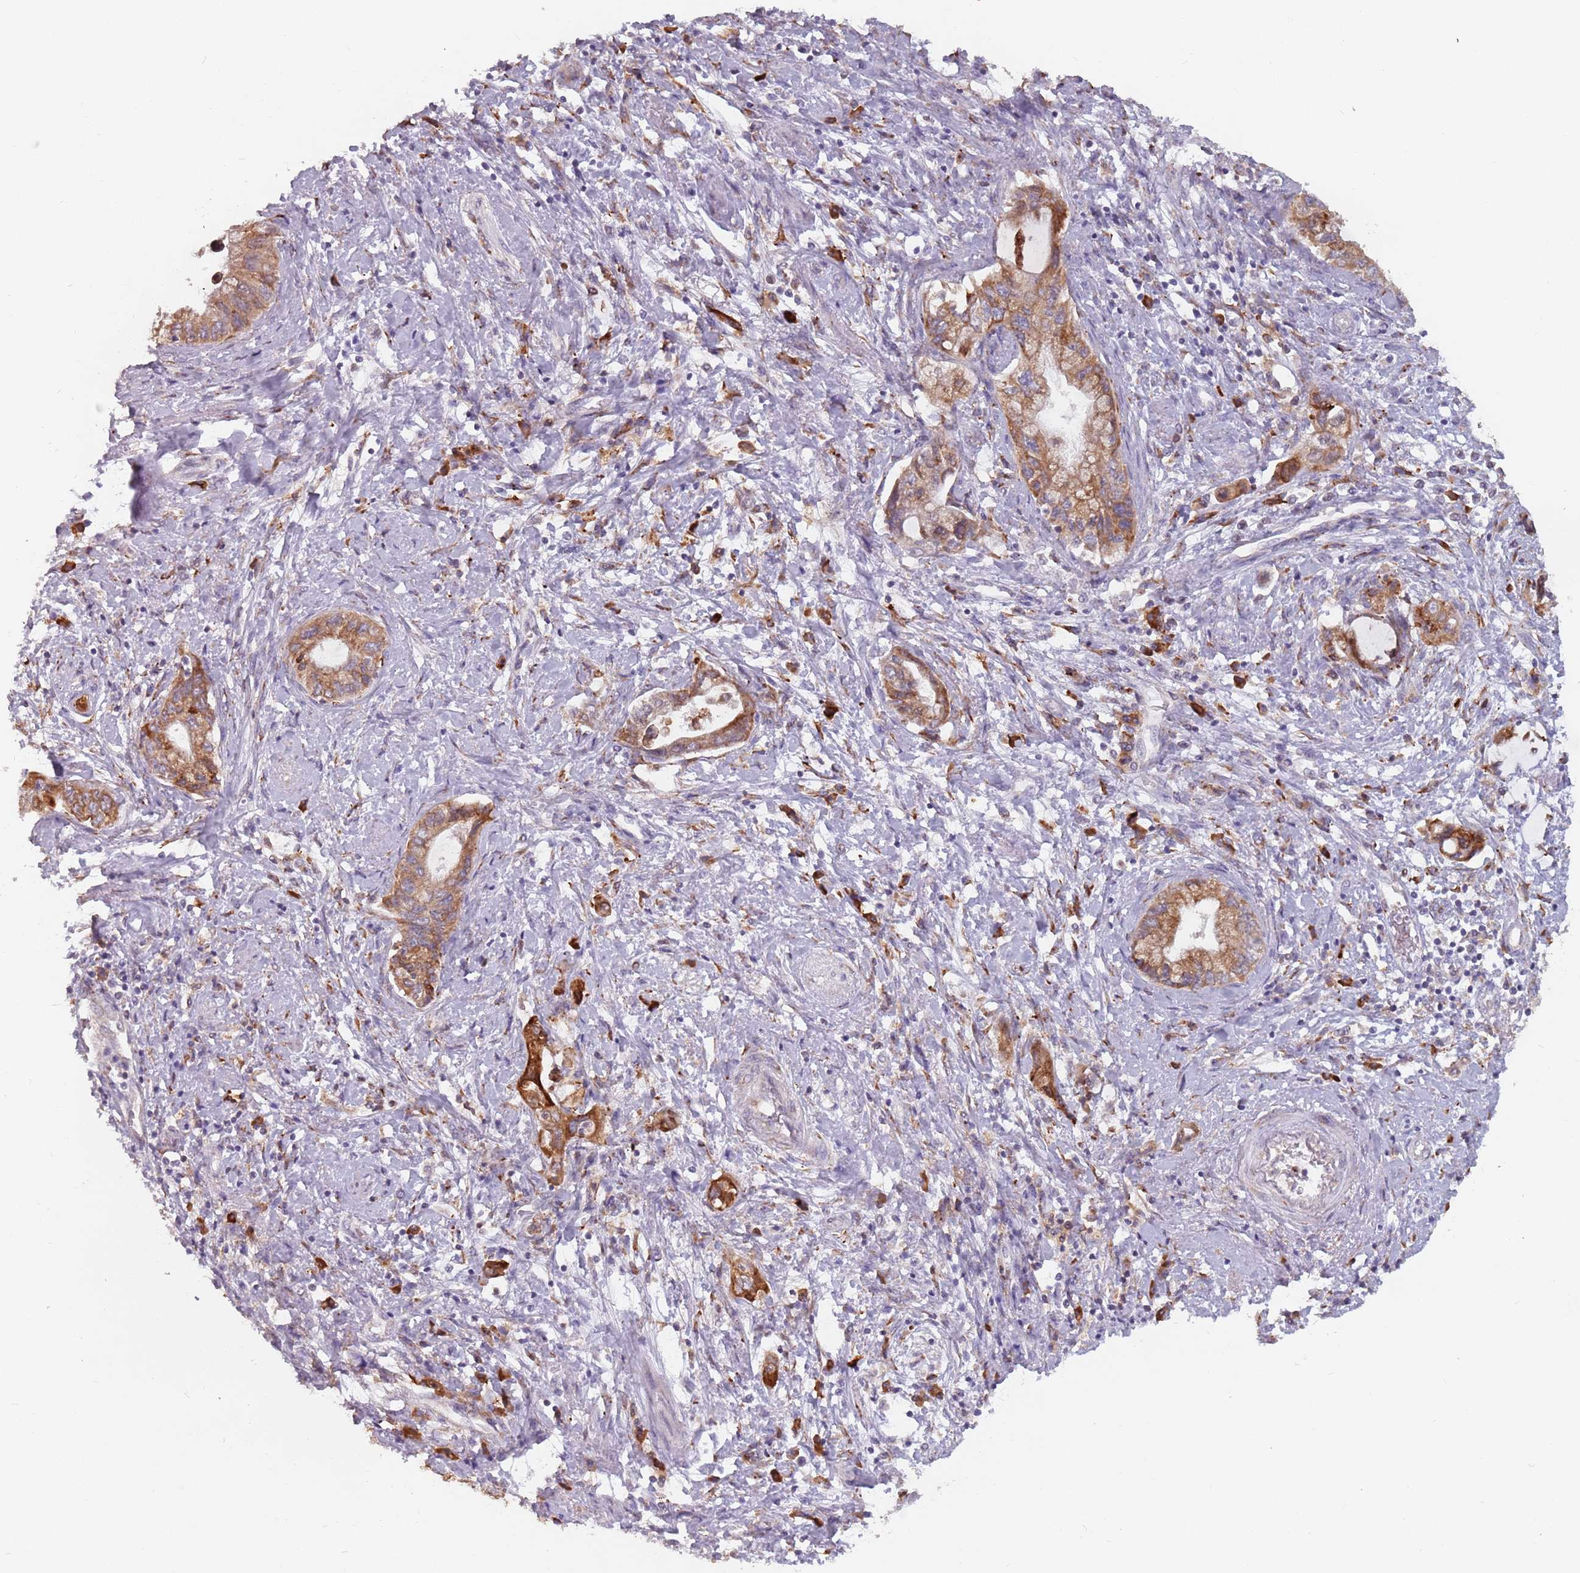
{"staining": {"intensity": "moderate", "quantity": ">75%", "location": "cytoplasmic/membranous"}, "tissue": "pancreatic cancer", "cell_type": "Tumor cells", "image_type": "cancer", "snomed": [{"axis": "morphology", "description": "Adenocarcinoma, NOS"}, {"axis": "topography", "description": "Pancreas"}], "caption": "Pancreatic cancer stained for a protein displays moderate cytoplasmic/membranous positivity in tumor cells.", "gene": "RPS9", "patient": {"sex": "female", "age": 73}}